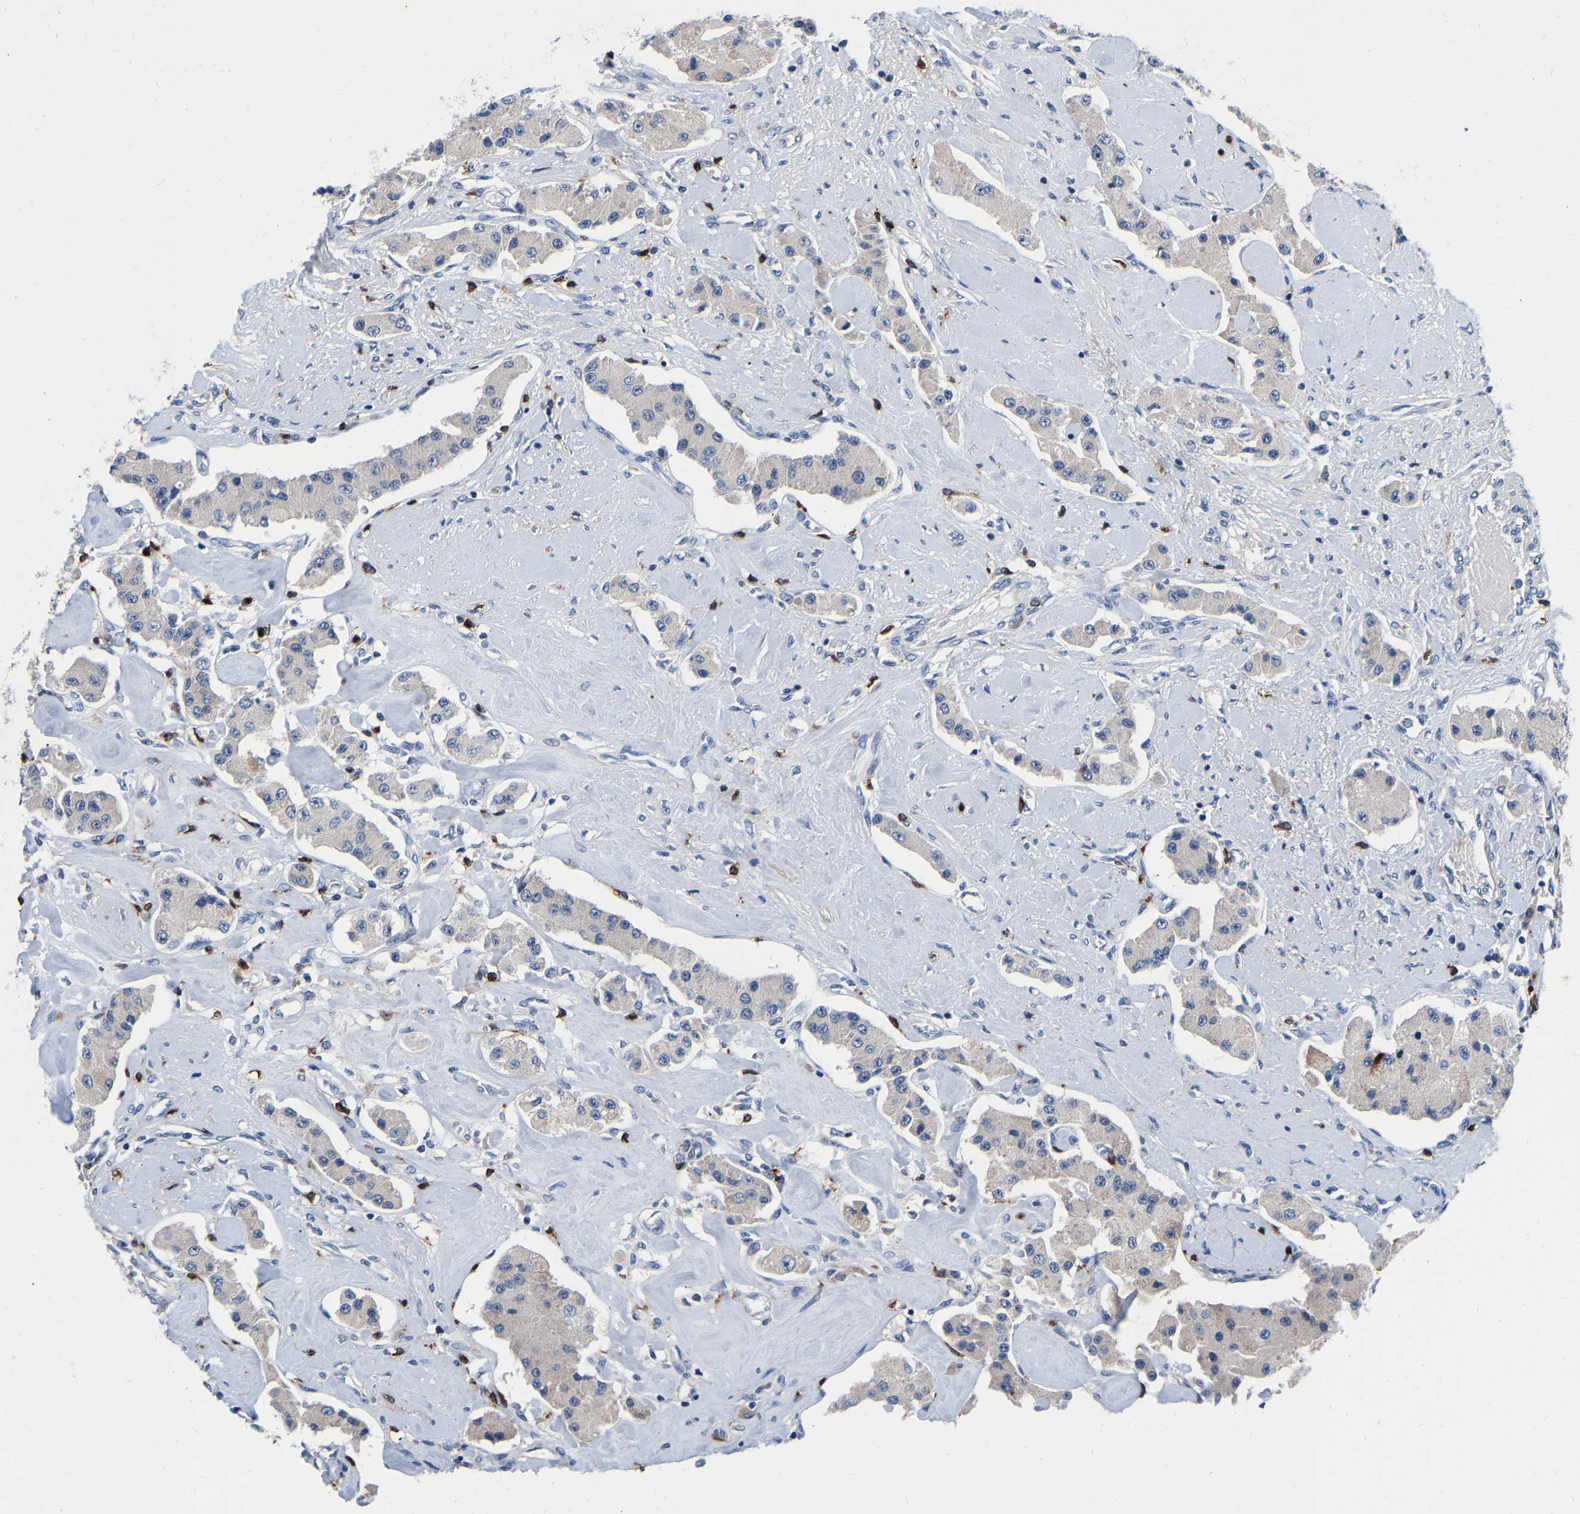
{"staining": {"intensity": "negative", "quantity": "none", "location": "none"}, "tissue": "carcinoid", "cell_type": "Tumor cells", "image_type": "cancer", "snomed": [{"axis": "morphology", "description": "Carcinoid, malignant, NOS"}, {"axis": "topography", "description": "Pancreas"}], "caption": "High power microscopy photomicrograph of an IHC photomicrograph of carcinoid (malignant), revealing no significant staining in tumor cells.", "gene": "RAB27B", "patient": {"sex": "male", "age": 41}}